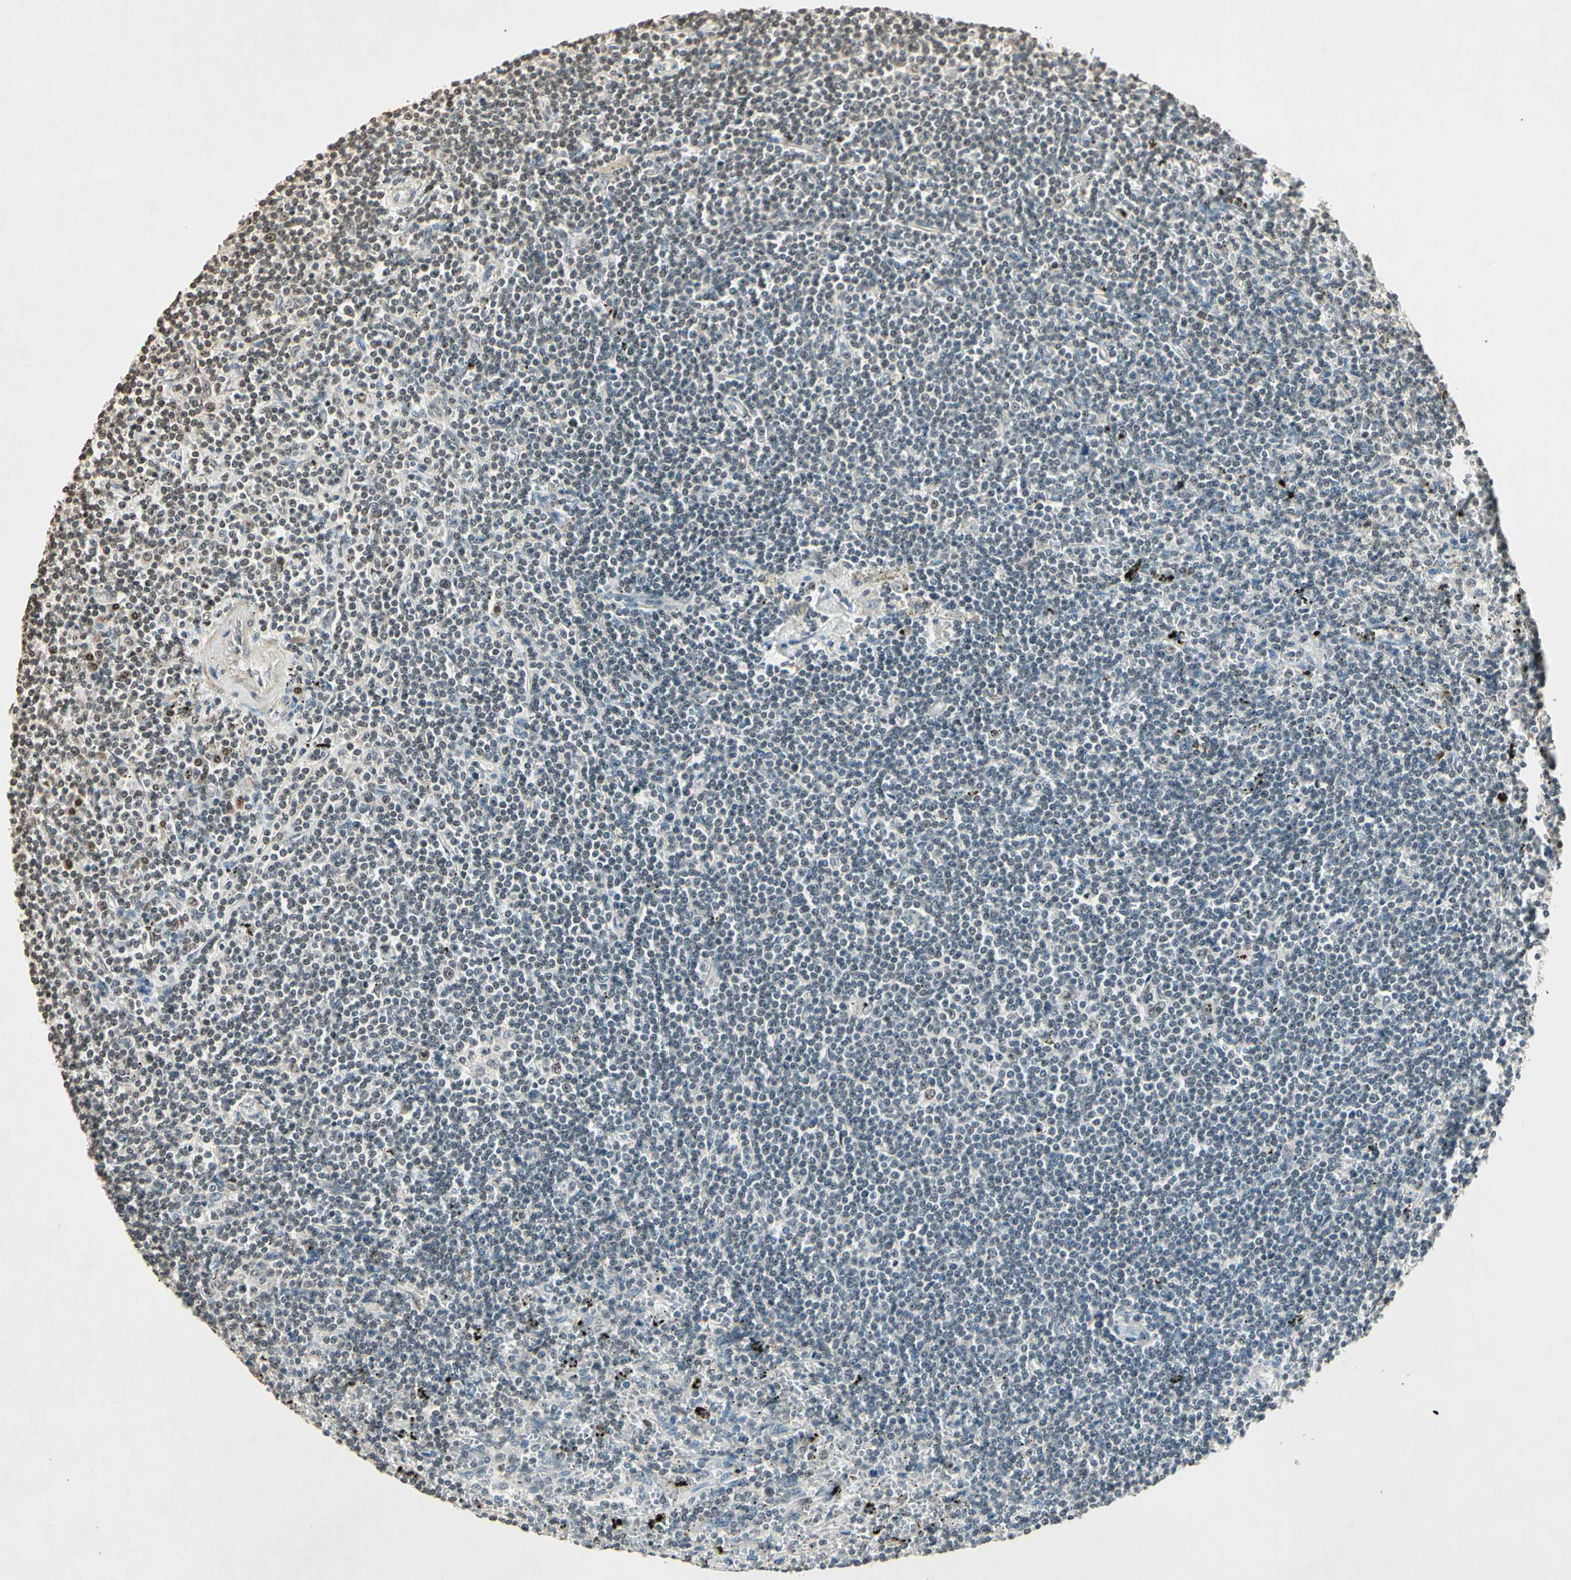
{"staining": {"intensity": "negative", "quantity": "none", "location": "none"}, "tissue": "lymphoma", "cell_type": "Tumor cells", "image_type": "cancer", "snomed": [{"axis": "morphology", "description": "Malignant lymphoma, non-Hodgkin's type, Low grade"}, {"axis": "topography", "description": "Spleen"}], "caption": "Low-grade malignant lymphoma, non-Hodgkin's type stained for a protein using immunohistochemistry (IHC) displays no positivity tumor cells.", "gene": "TOP1", "patient": {"sex": "male", "age": 76}}